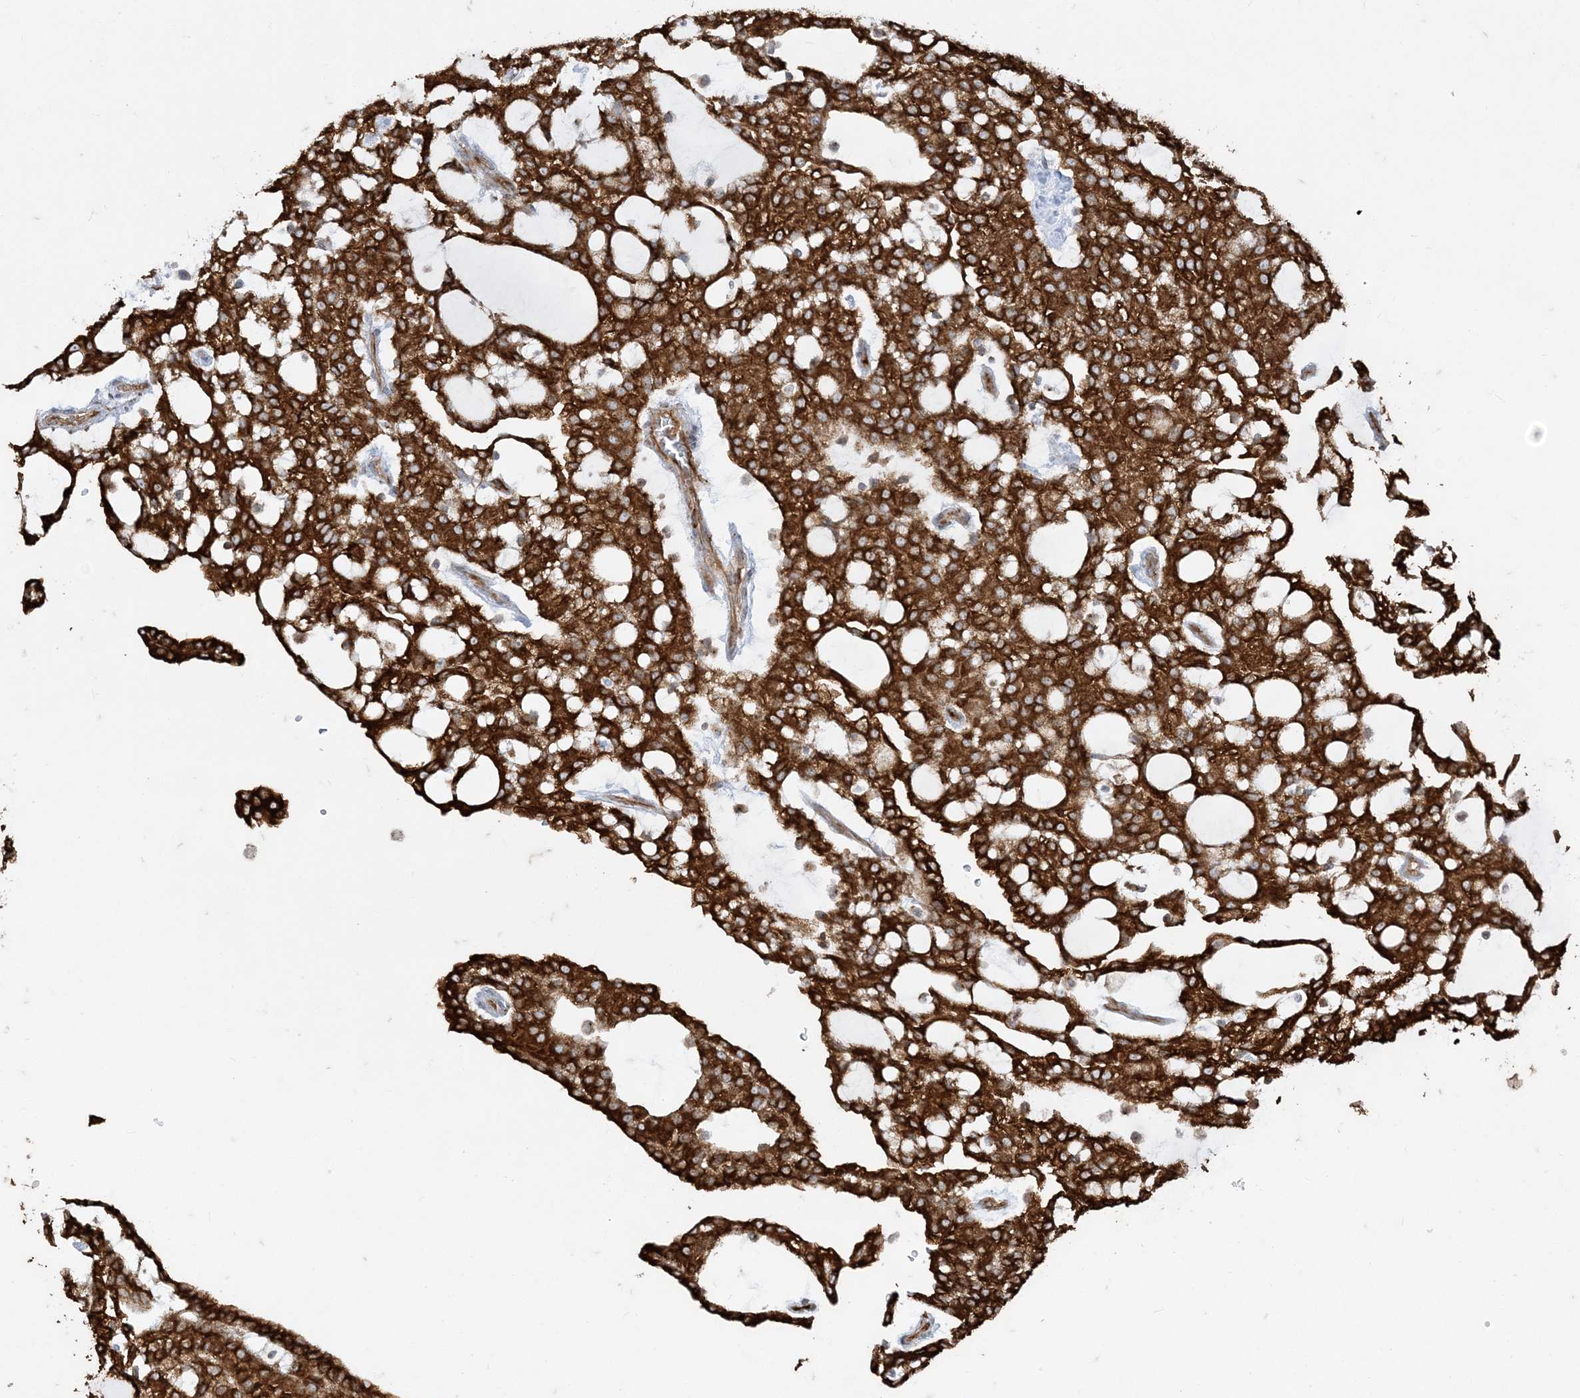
{"staining": {"intensity": "strong", "quantity": ">75%", "location": "cytoplasmic/membranous"}, "tissue": "renal cancer", "cell_type": "Tumor cells", "image_type": "cancer", "snomed": [{"axis": "morphology", "description": "Adenocarcinoma, NOS"}, {"axis": "topography", "description": "Kidney"}], "caption": "High-power microscopy captured an immunohistochemistry (IHC) micrograph of renal cancer, revealing strong cytoplasmic/membranous positivity in approximately >75% of tumor cells. Immunohistochemistry (ihc) stains the protein in brown and the nuclei are stained blue.", "gene": "DERL3", "patient": {"sex": "male", "age": 63}}